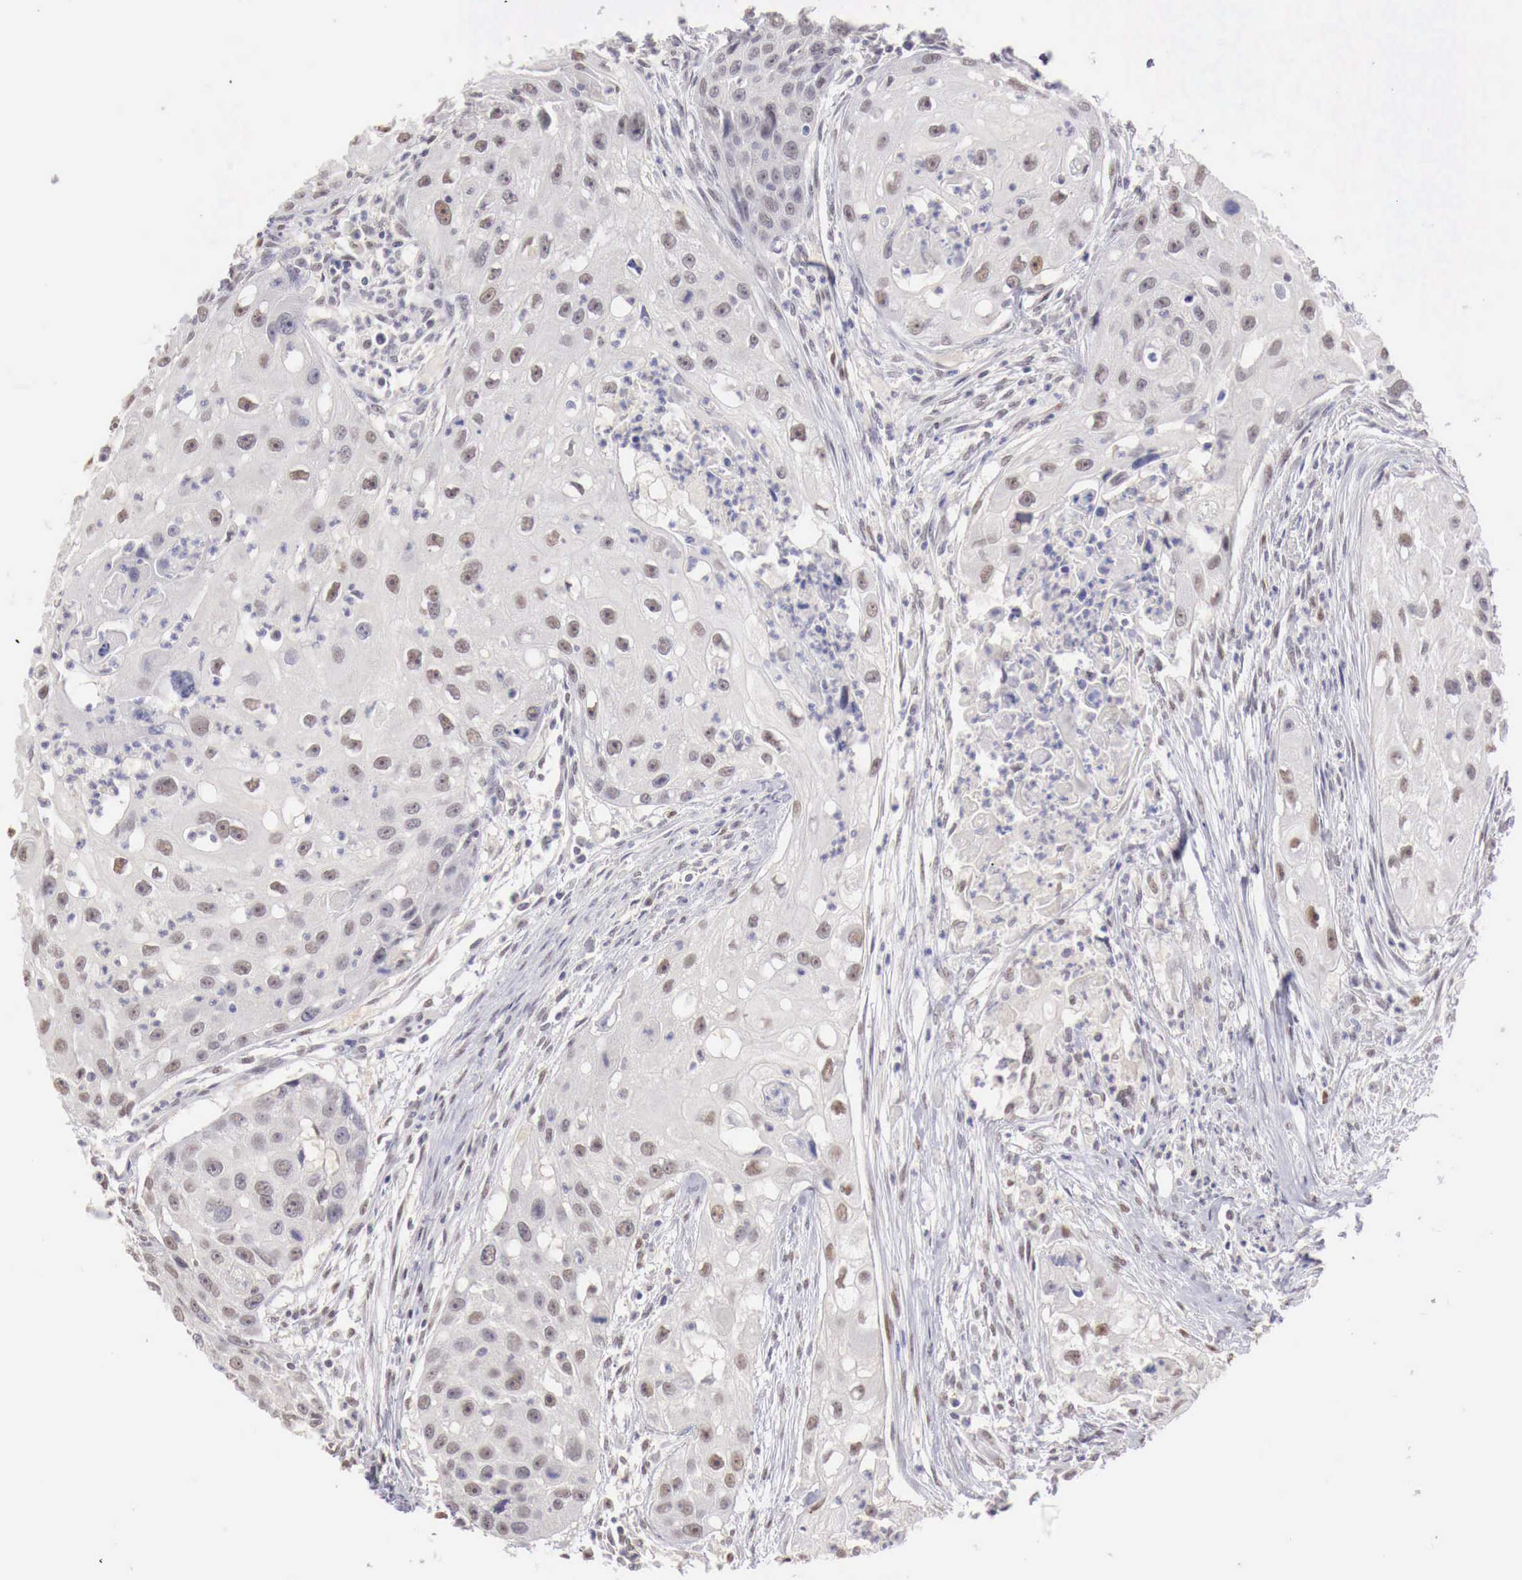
{"staining": {"intensity": "negative", "quantity": "none", "location": "none"}, "tissue": "head and neck cancer", "cell_type": "Tumor cells", "image_type": "cancer", "snomed": [{"axis": "morphology", "description": "Squamous cell carcinoma, NOS"}, {"axis": "topography", "description": "Head-Neck"}], "caption": "This is an immunohistochemistry micrograph of human head and neck cancer (squamous cell carcinoma). There is no staining in tumor cells.", "gene": "UBA1", "patient": {"sex": "male", "age": 64}}